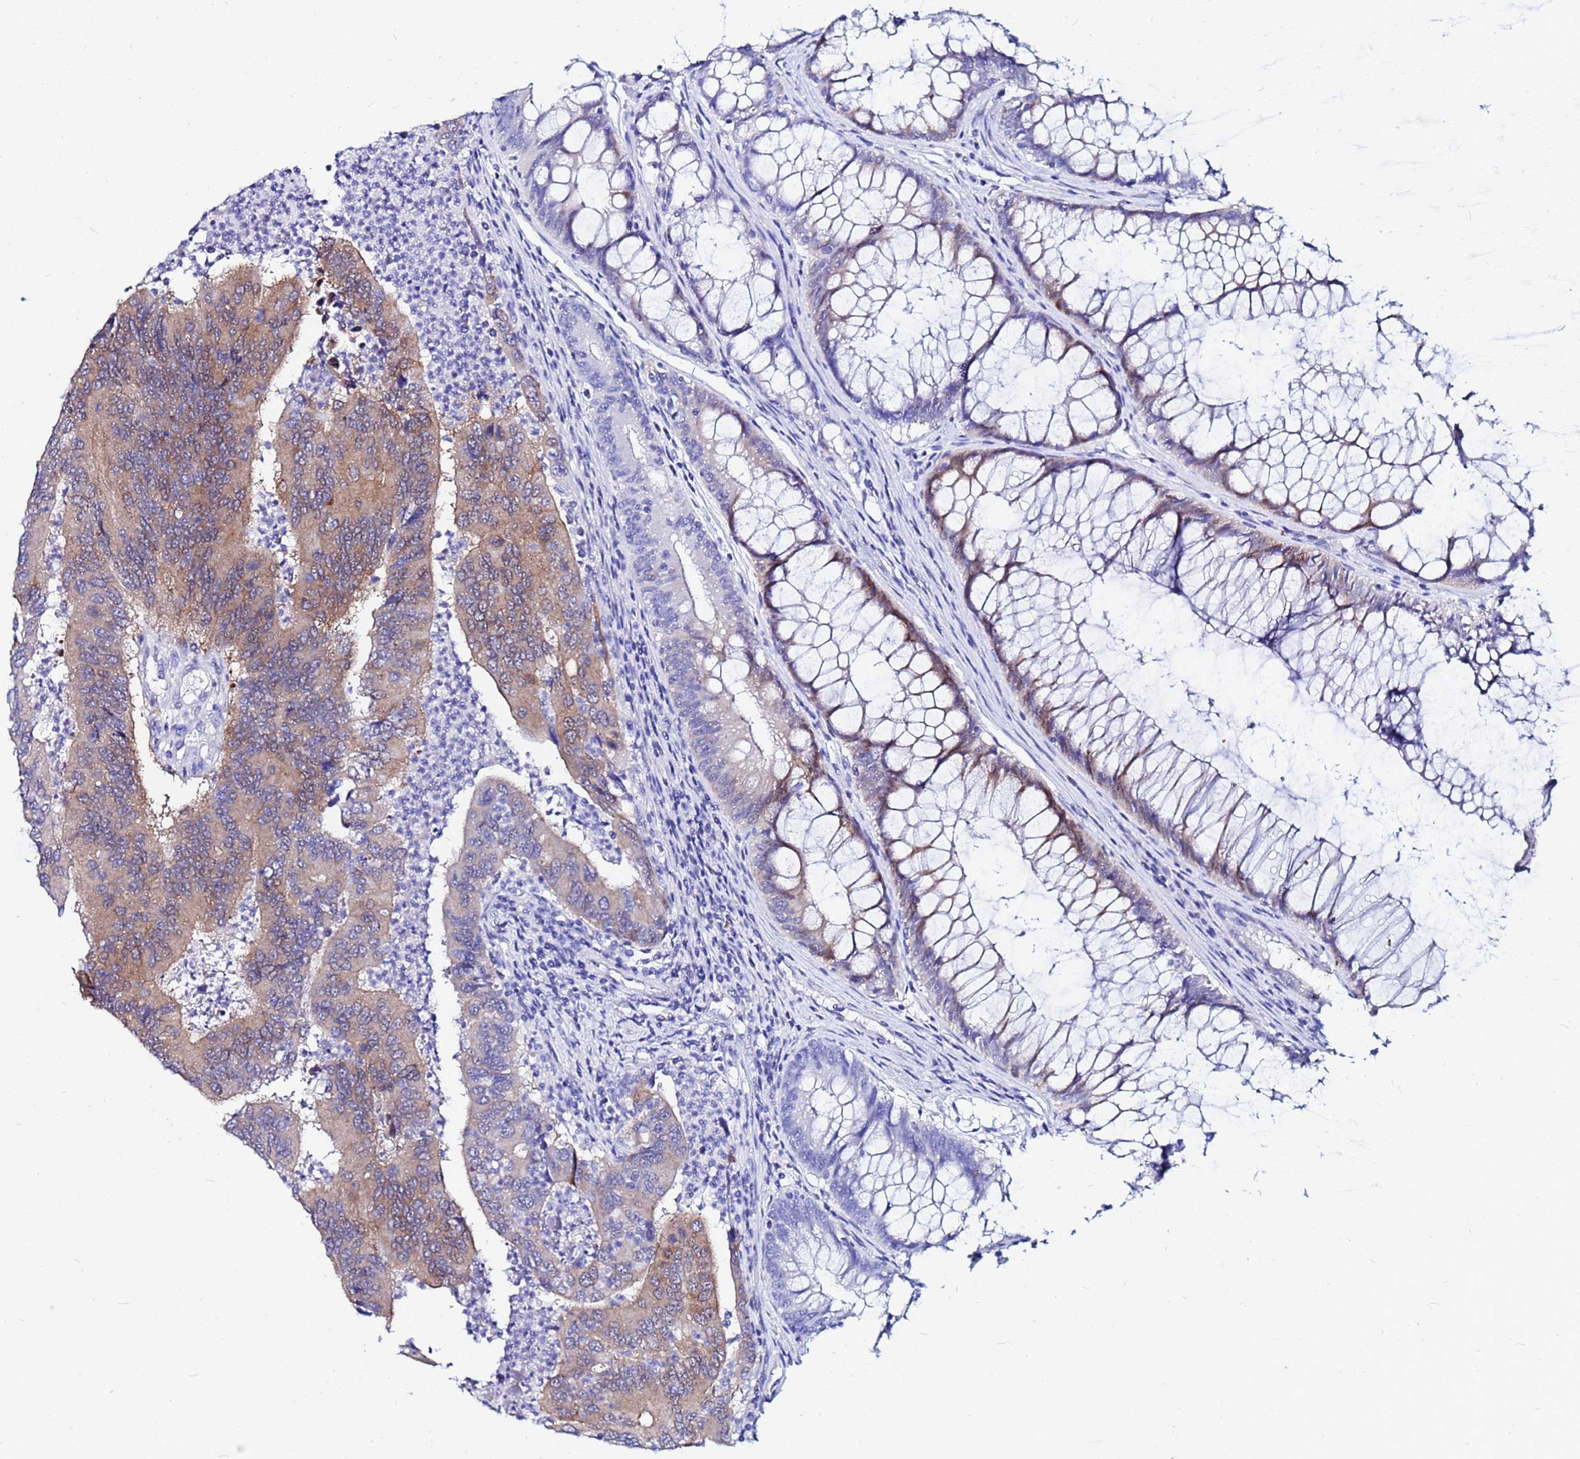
{"staining": {"intensity": "moderate", "quantity": "25%-75%", "location": "cytoplasmic/membranous"}, "tissue": "colorectal cancer", "cell_type": "Tumor cells", "image_type": "cancer", "snomed": [{"axis": "morphology", "description": "Adenocarcinoma, NOS"}, {"axis": "topography", "description": "Colon"}], "caption": "Human colorectal cancer stained with a protein marker demonstrates moderate staining in tumor cells.", "gene": "PPP1R14C", "patient": {"sex": "female", "age": 67}}